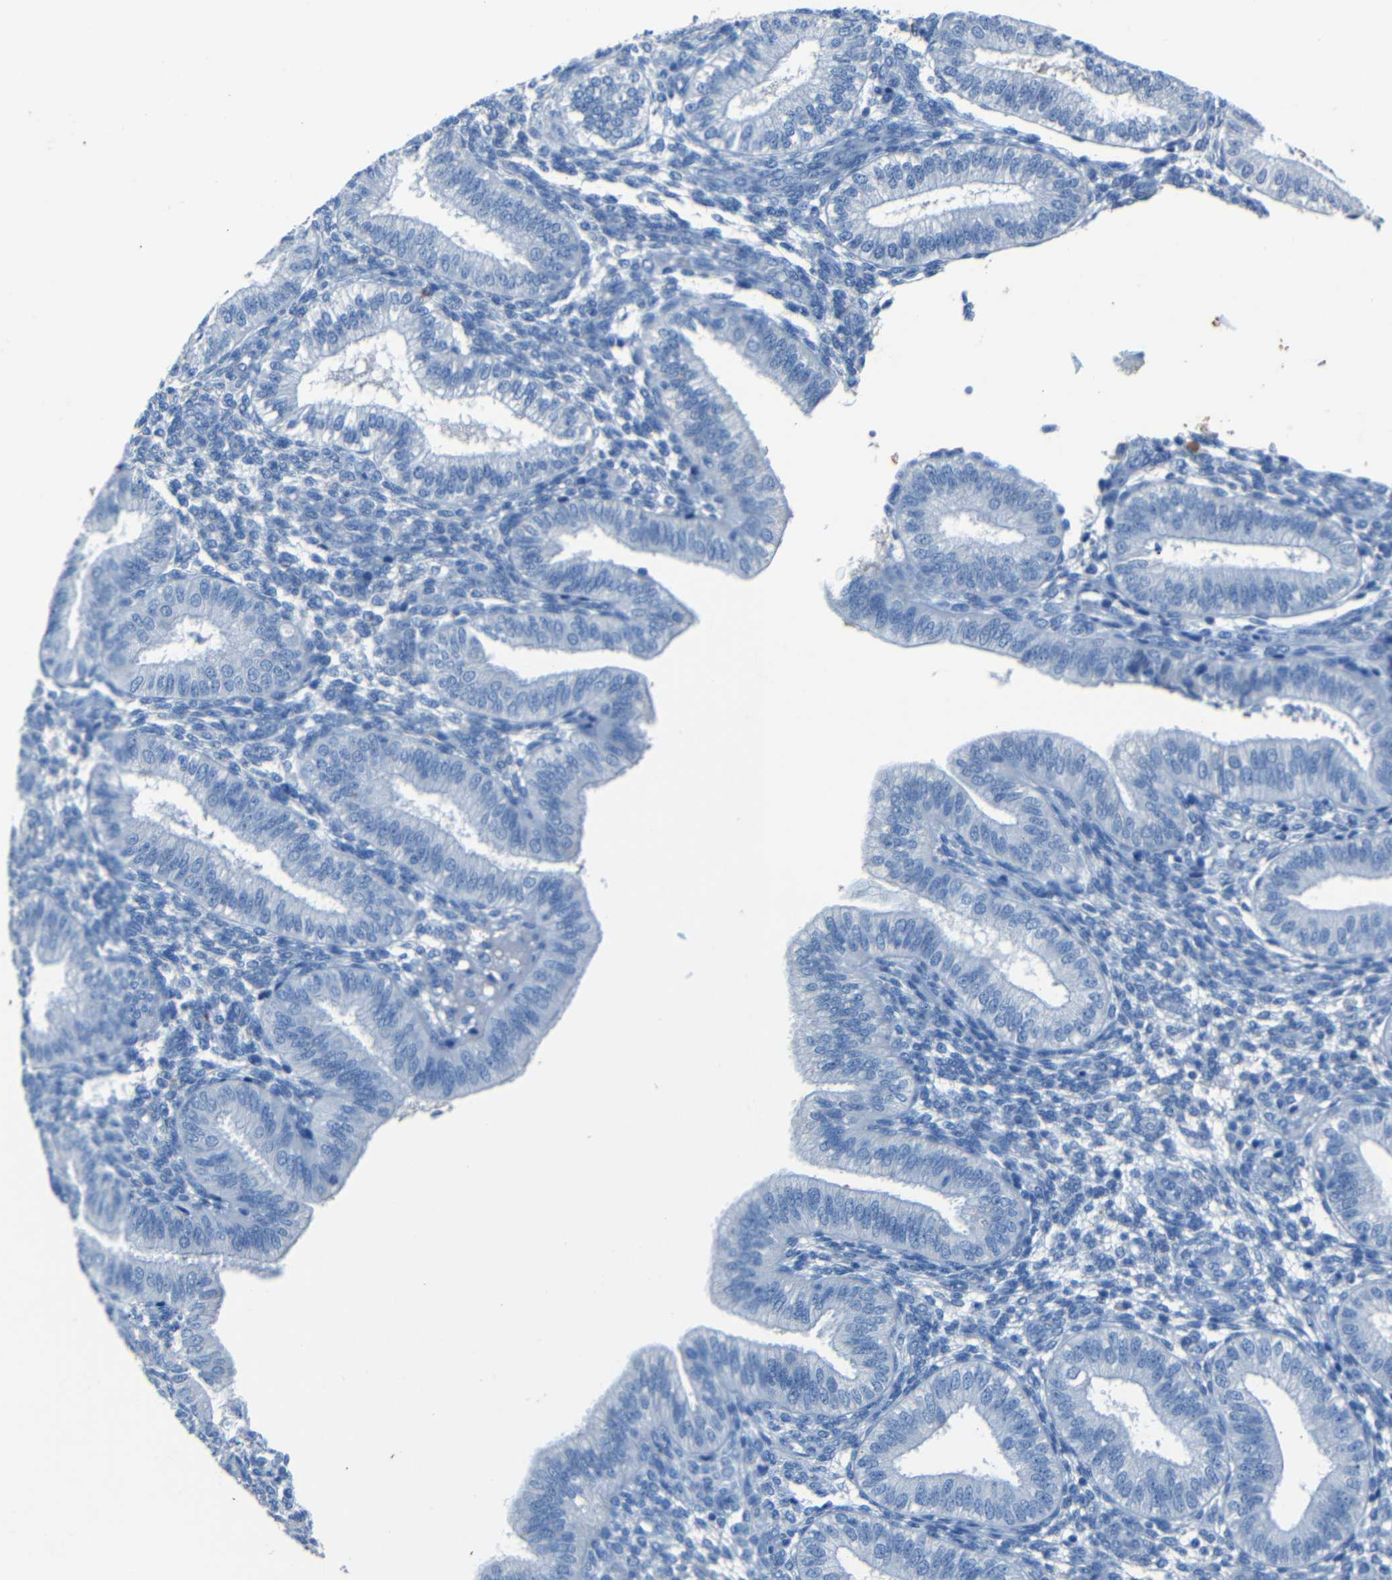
{"staining": {"intensity": "negative", "quantity": "none", "location": "none"}, "tissue": "endometrium", "cell_type": "Cells in endometrial stroma", "image_type": "normal", "snomed": [{"axis": "morphology", "description": "Normal tissue, NOS"}, {"axis": "topography", "description": "Endometrium"}], "caption": "DAB (3,3'-diaminobenzidine) immunohistochemical staining of unremarkable endometrium displays no significant staining in cells in endometrial stroma.", "gene": "CLDN11", "patient": {"sex": "female", "age": 39}}